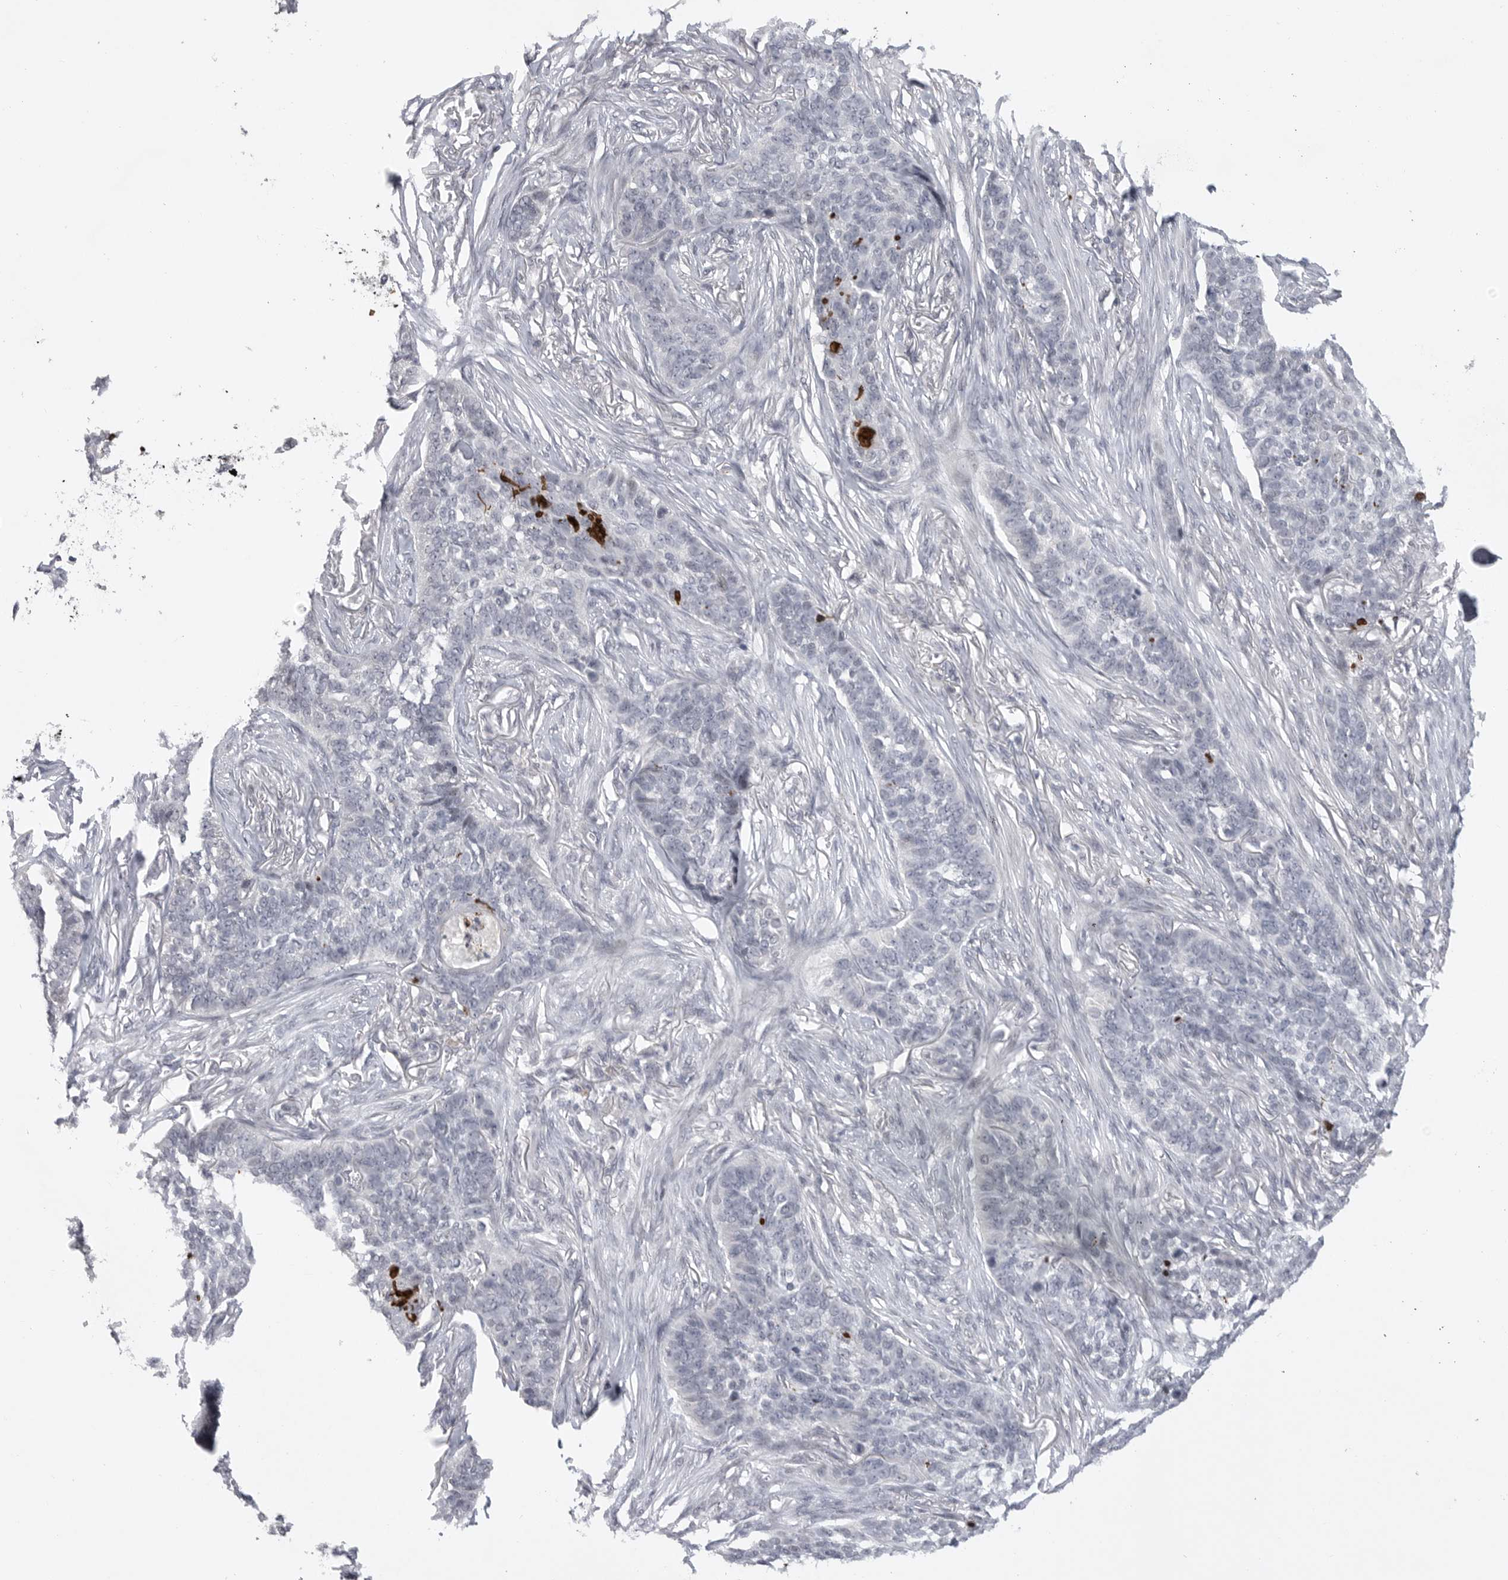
{"staining": {"intensity": "negative", "quantity": "none", "location": "none"}, "tissue": "skin cancer", "cell_type": "Tumor cells", "image_type": "cancer", "snomed": [{"axis": "morphology", "description": "Basal cell carcinoma"}, {"axis": "topography", "description": "Skin"}], "caption": "Tumor cells are negative for protein expression in human skin cancer.", "gene": "FBXO43", "patient": {"sex": "male", "age": 85}}